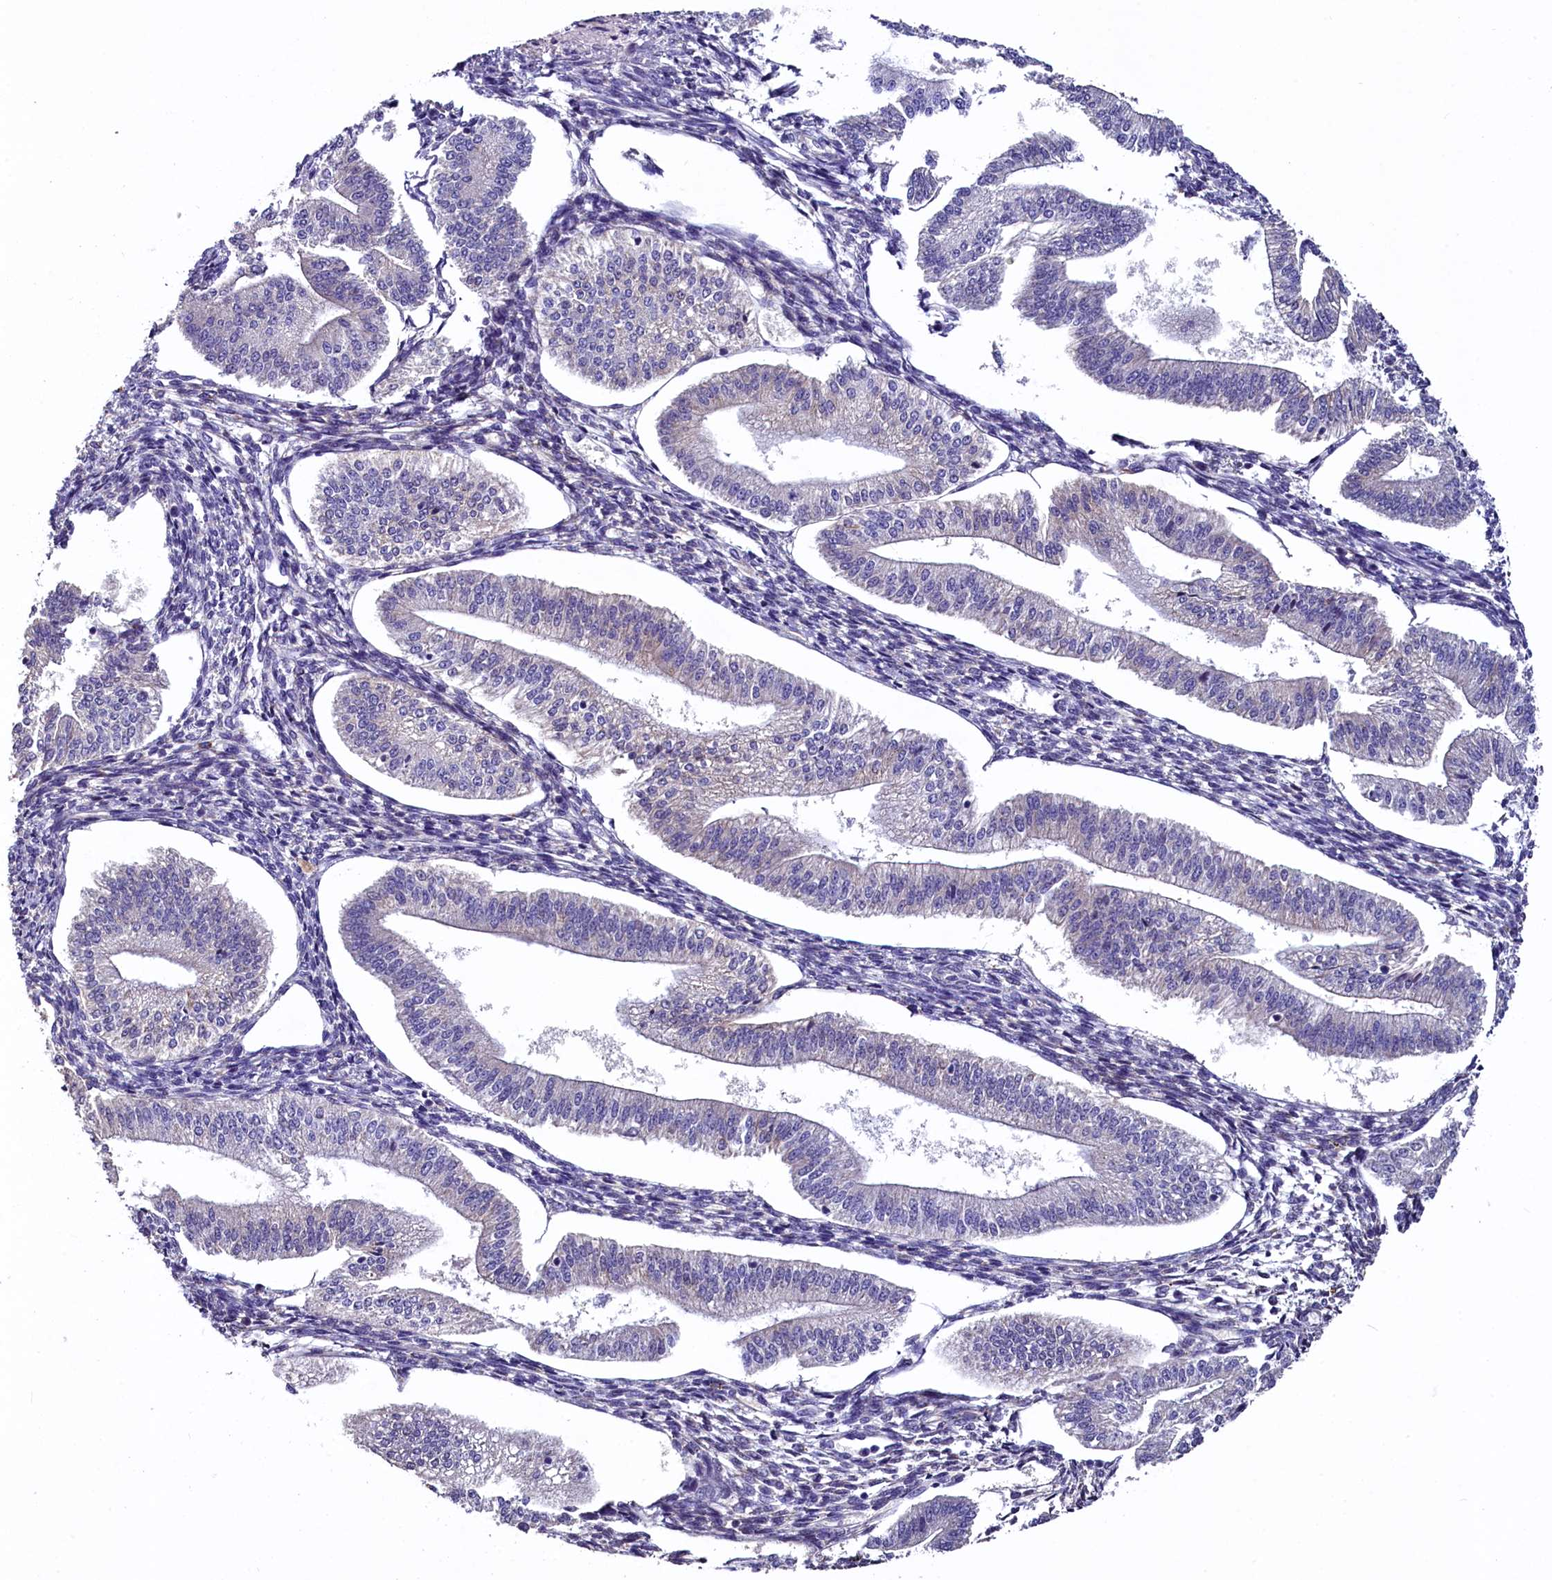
{"staining": {"intensity": "negative", "quantity": "none", "location": "none"}, "tissue": "endometrium", "cell_type": "Cells in endometrial stroma", "image_type": "normal", "snomed": [{"axis": "morphology", "description": "Normal tissue, NOS"}, {"axis": "topography", "description": "Endometrium"}], "caption": "Immunohistochemistry (IHC) histopathology image of unremarkable endometrium stained for a protein (brown), which exhibits no staining in cells in endometrial stroma.", "gene": "SLC39A6", "patient": {"sex": "female", "age": 34}}